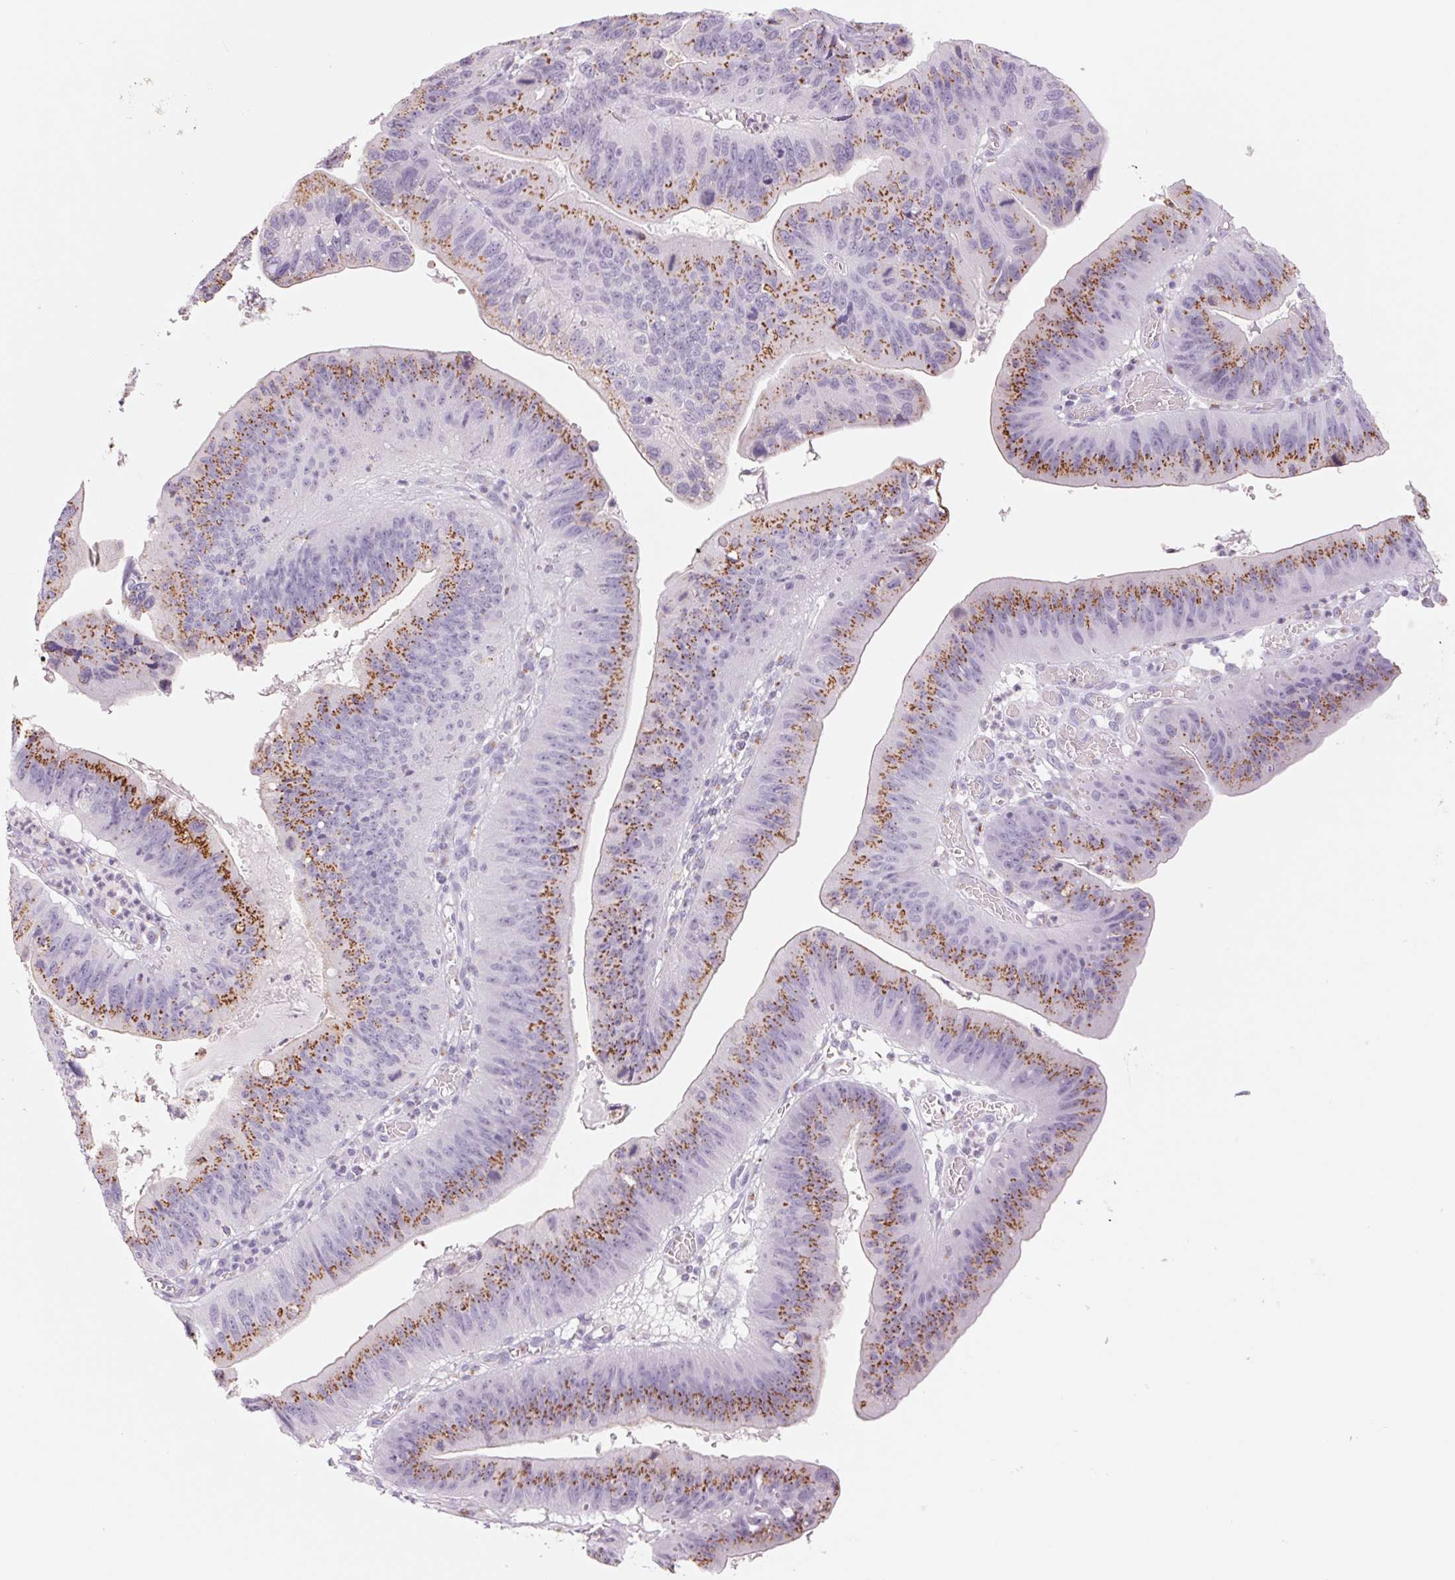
{"staining": {"intensity": "strong", "quantity": ">75%", "location": "cytoplasmic/membranous"}, "tissue": "stomach cancer", "cell_type": "Tumor cells", "image_type": "cancer", "snomed": [{"axis": "morphology", "description": "Adenocarcinoma, NOS"}, {"axis": "topography", "description": "Stomach"}], "caption": "Immunohistochemical staining of adenocarcinoma (stomach) exhibits high levels of strong cytoplasmic/membranous protein expression in about >75% of tumor cells.", "gene": "GALNT7", "patient": {"sex": "male", "age": 59}}